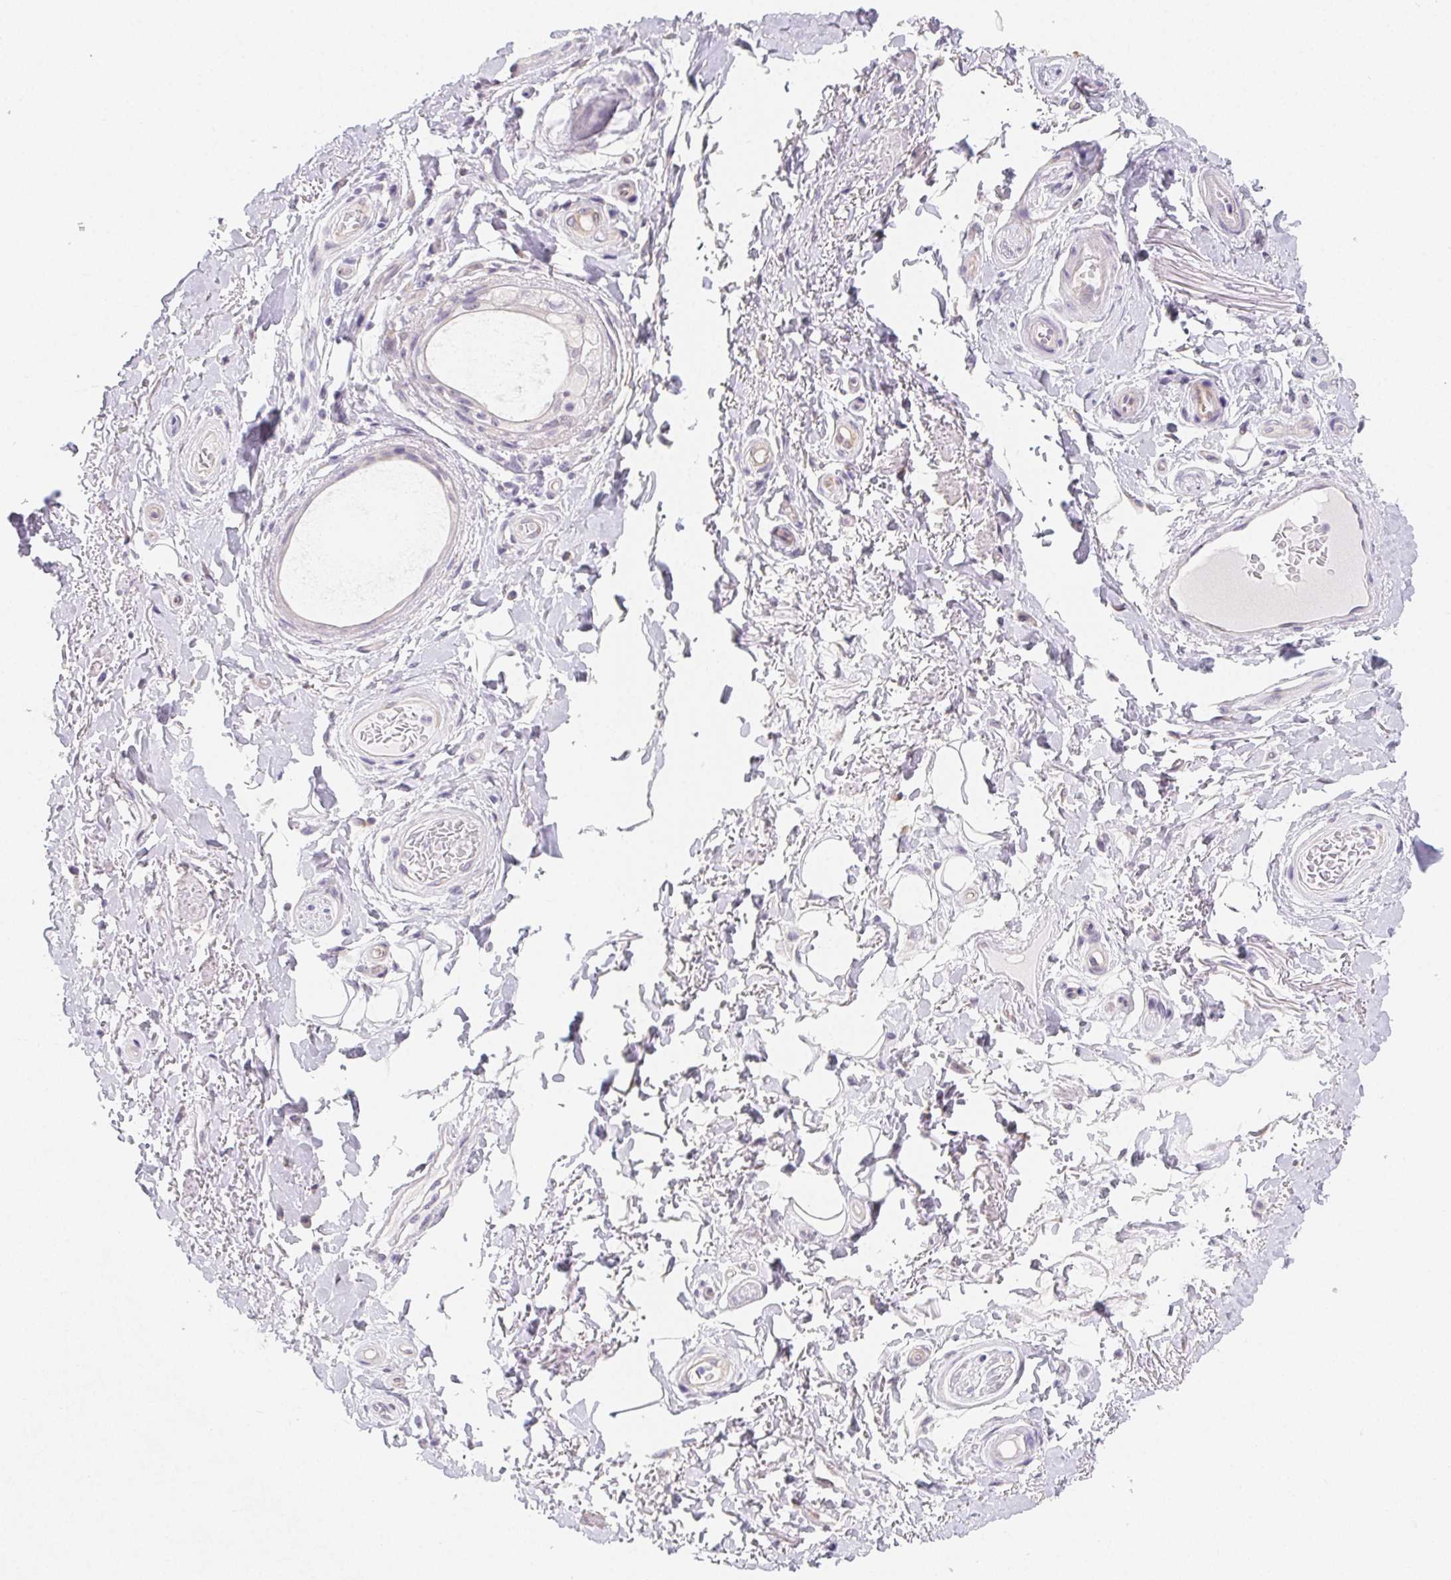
{"staining": {"intensity": "negative", "quantity": "none", "location": "none"}, "tissue": "adipose tissue", "cell_type": "Adipocytes", "image_type": "normal", "snomed": [{"axis": "morphology", "description": "Normal tissue, NOS"}, {"axis": "topography", "description": "Peripheral nerve tissue"}], "caption": "Immunohistochemical staining of normal adipose tissue displays no significant expression in adipocytes.", "gene": "ZBBX", "patient": {"sex": "male", "age": 51}}